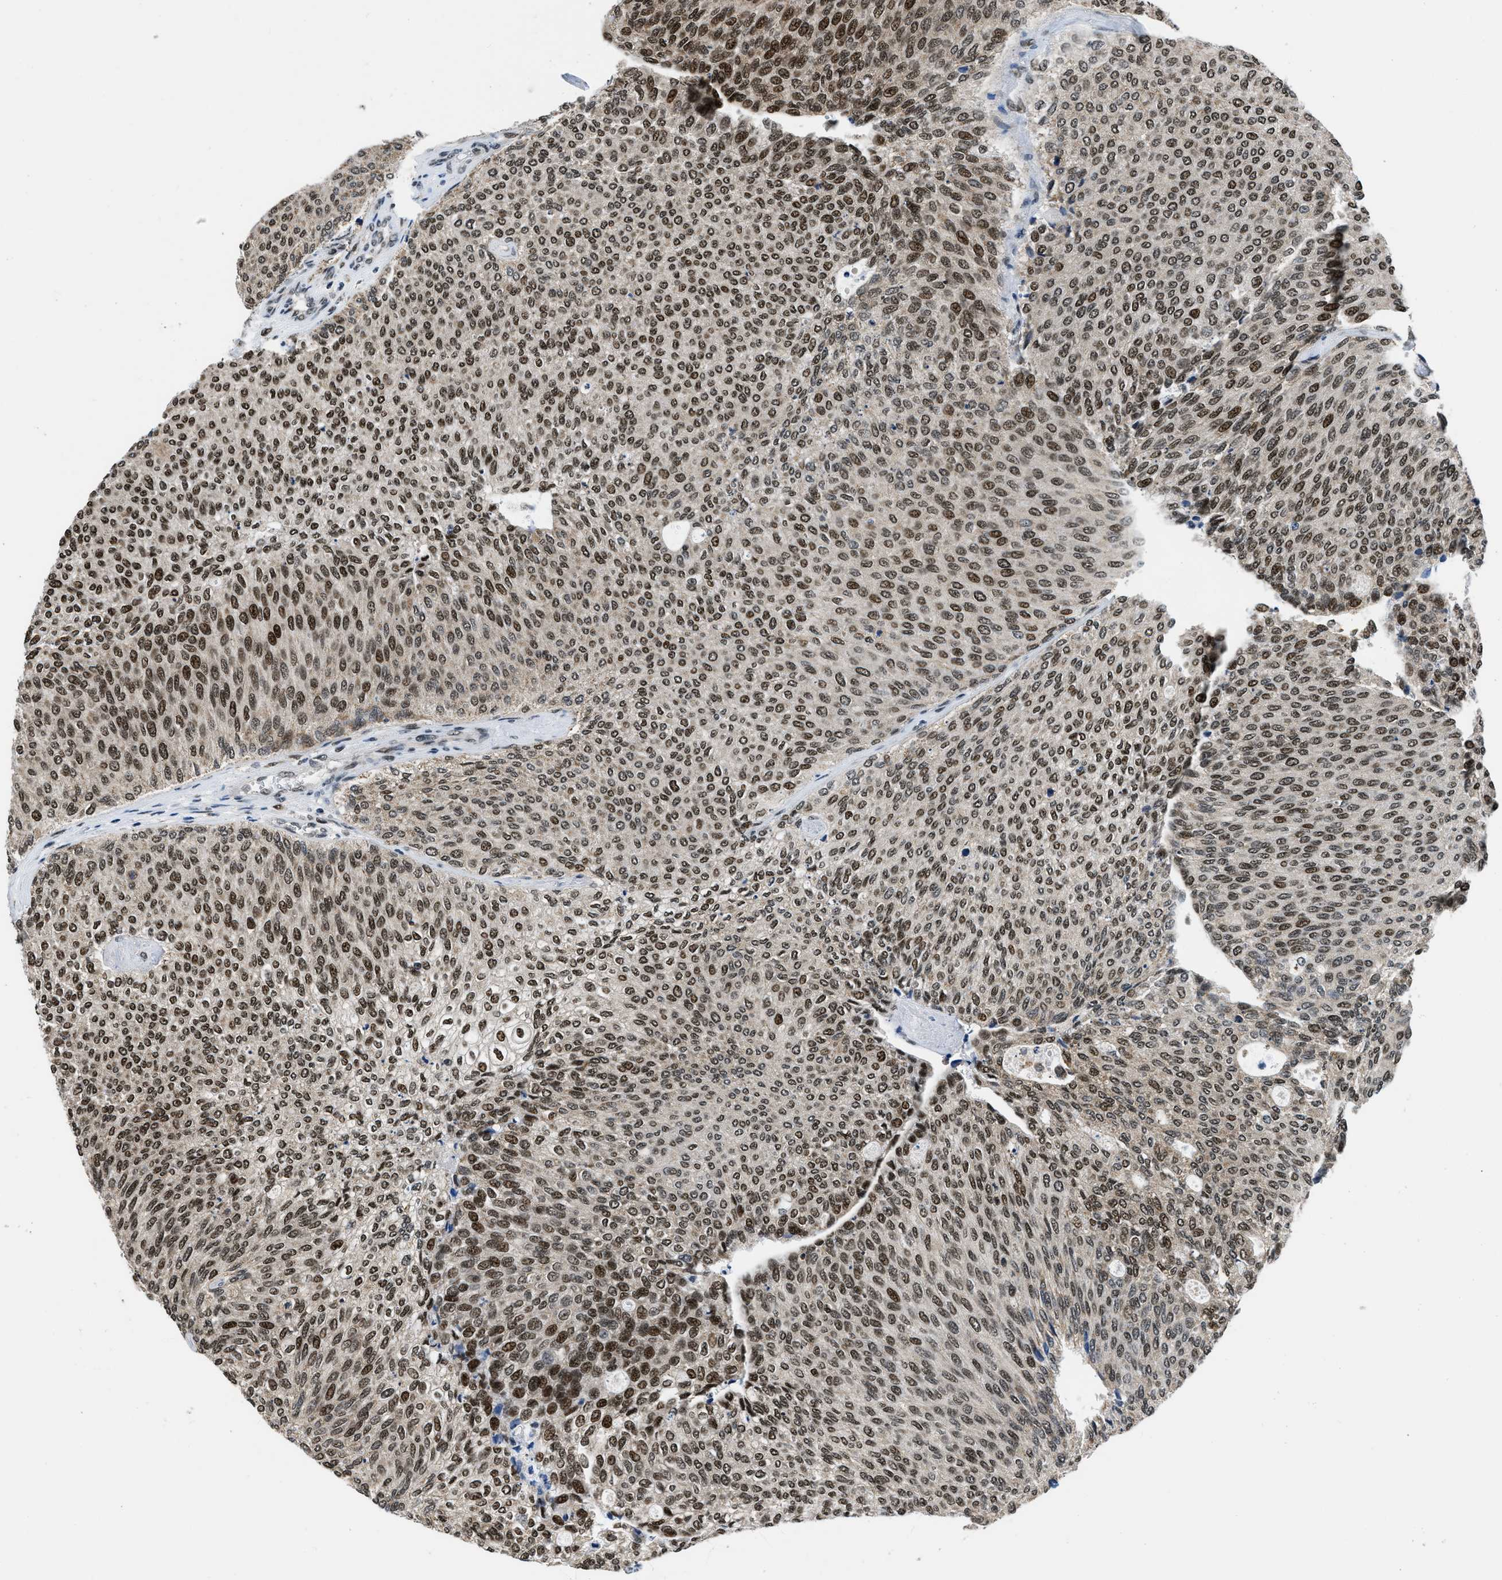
{"staining": {"intensity": "strong", "quantity": ">75%", "location": "nuclear"}, "tissue": "urothelial cancer", "cell_type": "Tumor cells", "image_type": "cancer", "snomed": [{"axis": "morphology", "description": "Urothelial carcinoma, Low grade"}, {"axis": "topography", "description": "Urinary bladder"}], "caption": "This histopathology image reveals urothelial cancer stained with immunohistochemistry to label a protein in brown. The nuclear of tumor cells show strong positivity for the protein. Nuclei are counter-stained blue.", "gene": "KDM3B", "patient": {"sex": "female", "age": 79}}